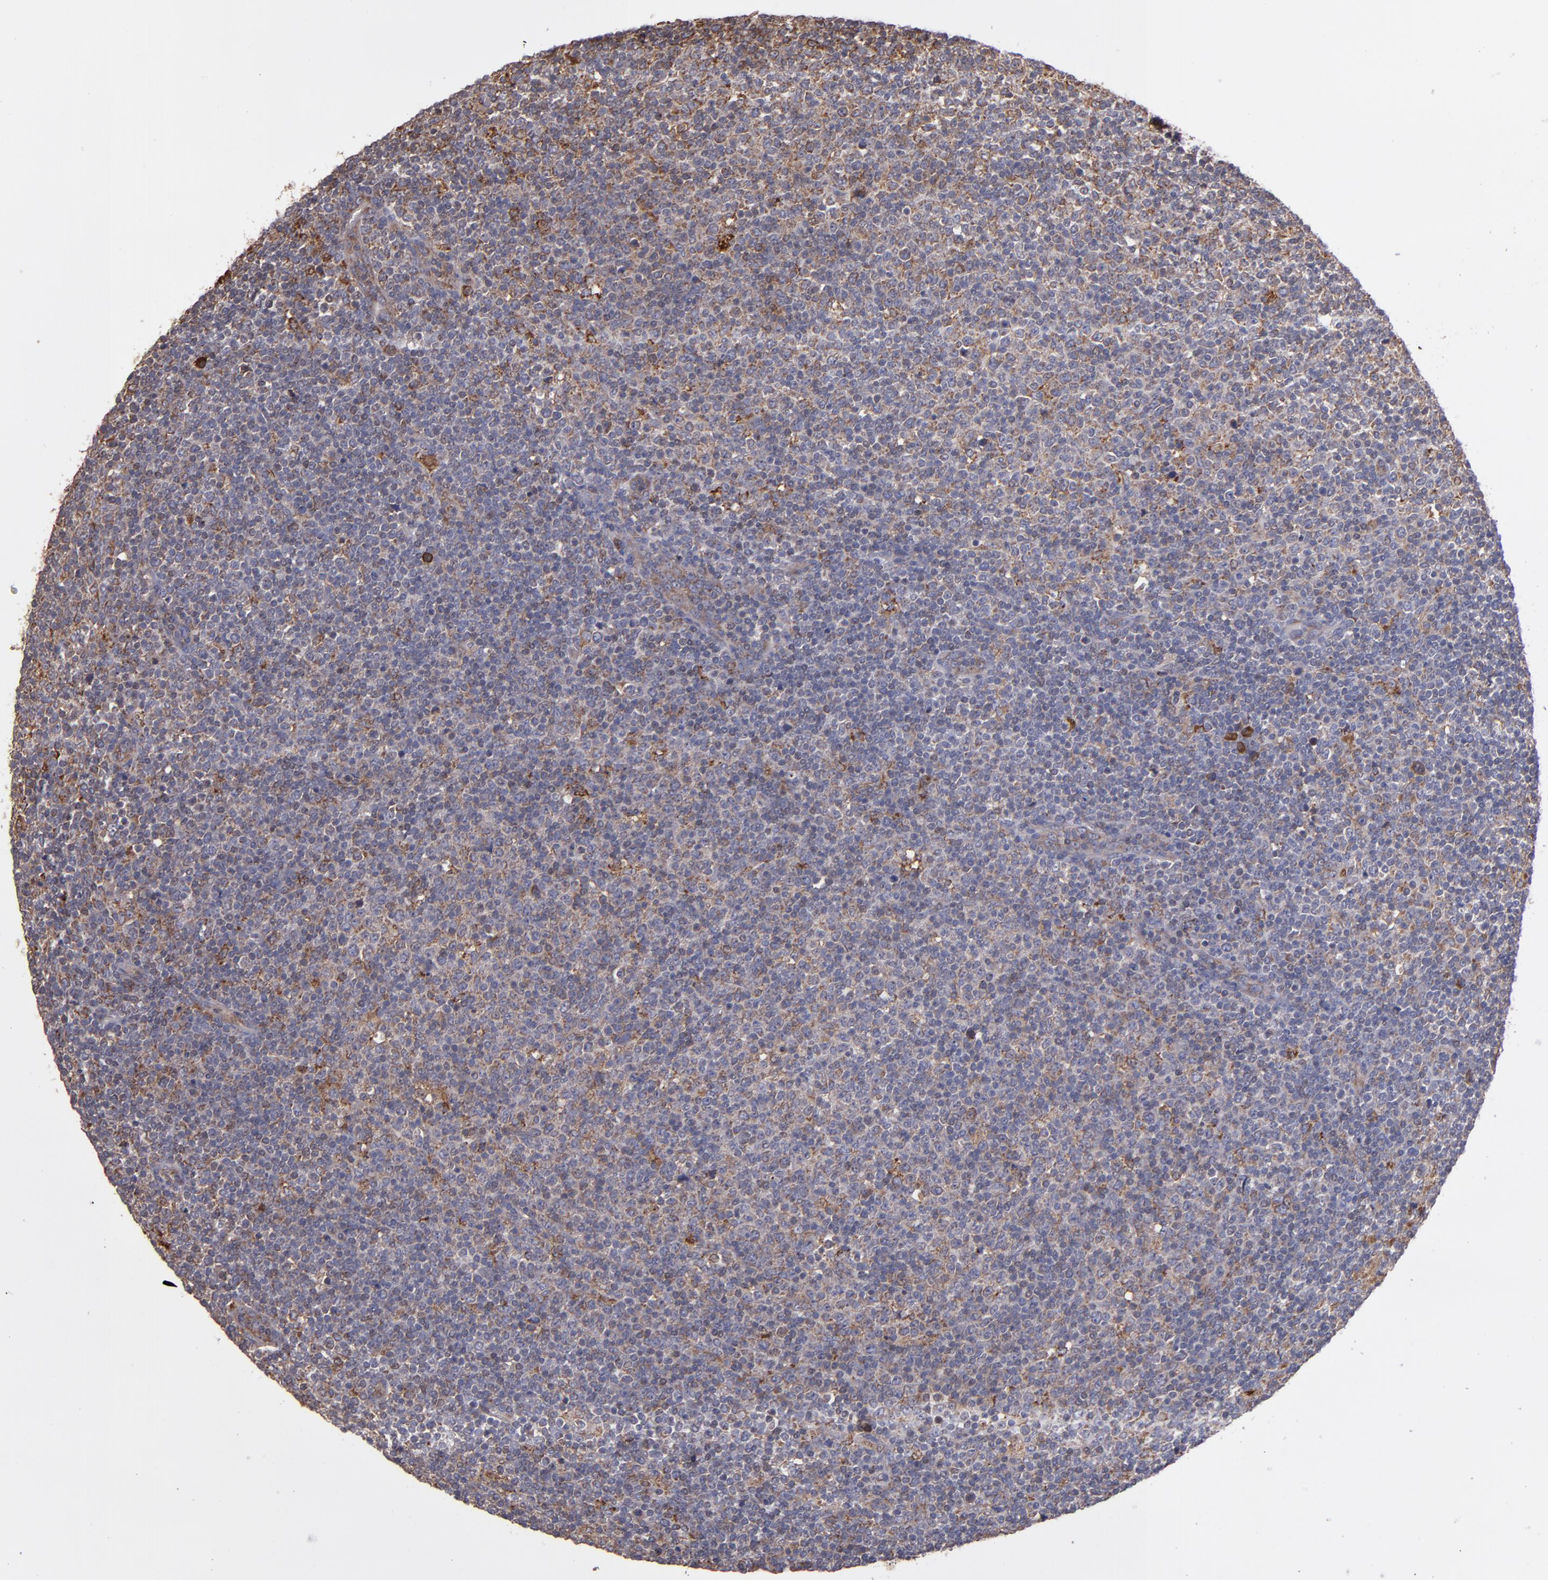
{"staining": {"intensity": "moderate", "quantity": "<25%", "location": "cytoplasmic/membranous"}, "tissue": "lymphoma", "cell_type": "Tumor cells", "image_type": "cancer", "snomed": [{"axis": "morphology", "description": "Malignant lymphoma, non-Hodgkin's type, Low grade"}, {"axis": "topography", "description": "Lymph node"}], "caption": "IHC (DAB (3,3'-diaminobenzidine)) staining of human lymphoma demonstrates moderate cytoplasmic/membranous protein staining in about <25% of tumor cells.", "gene": "IFIH1", "patient": {"sex": "male", "age": 70}}